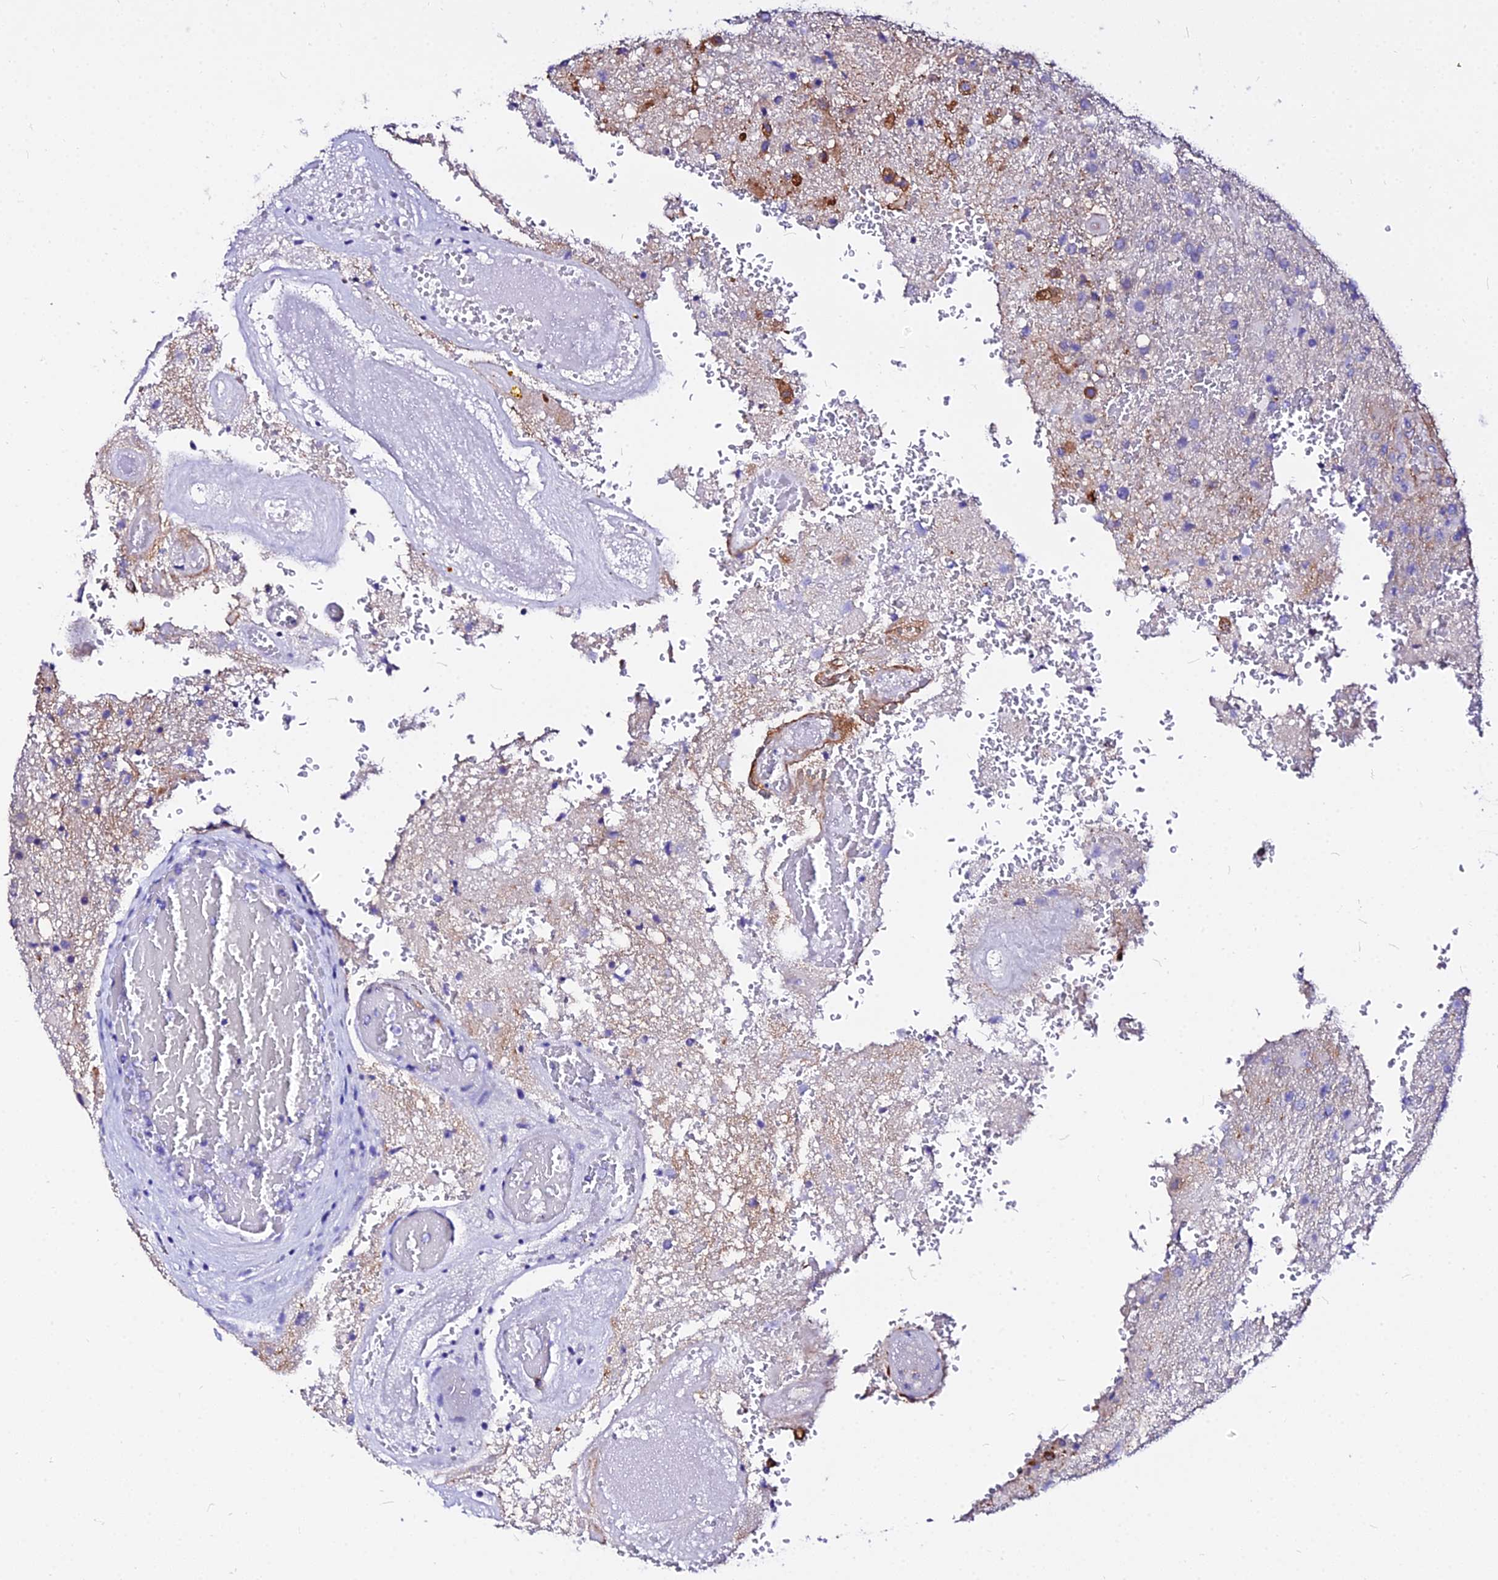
{"staining": {"intensity": "negative", "quantity": "none", "location": "none"}, "tissue": "glioma", "cell_type": "Tumor cells", "image_type": "cancer", "snomed": [{"axis": "morphology", "description": "Glioma, malignant, High grade"}, {"axis": "topography", "description": "Brain"}], "caption": "There is no significant positivity in tumor cells of high-grade glioma (malignant).", "gene": "DAW1", "patient": {"sex": "female", "age": 74}}